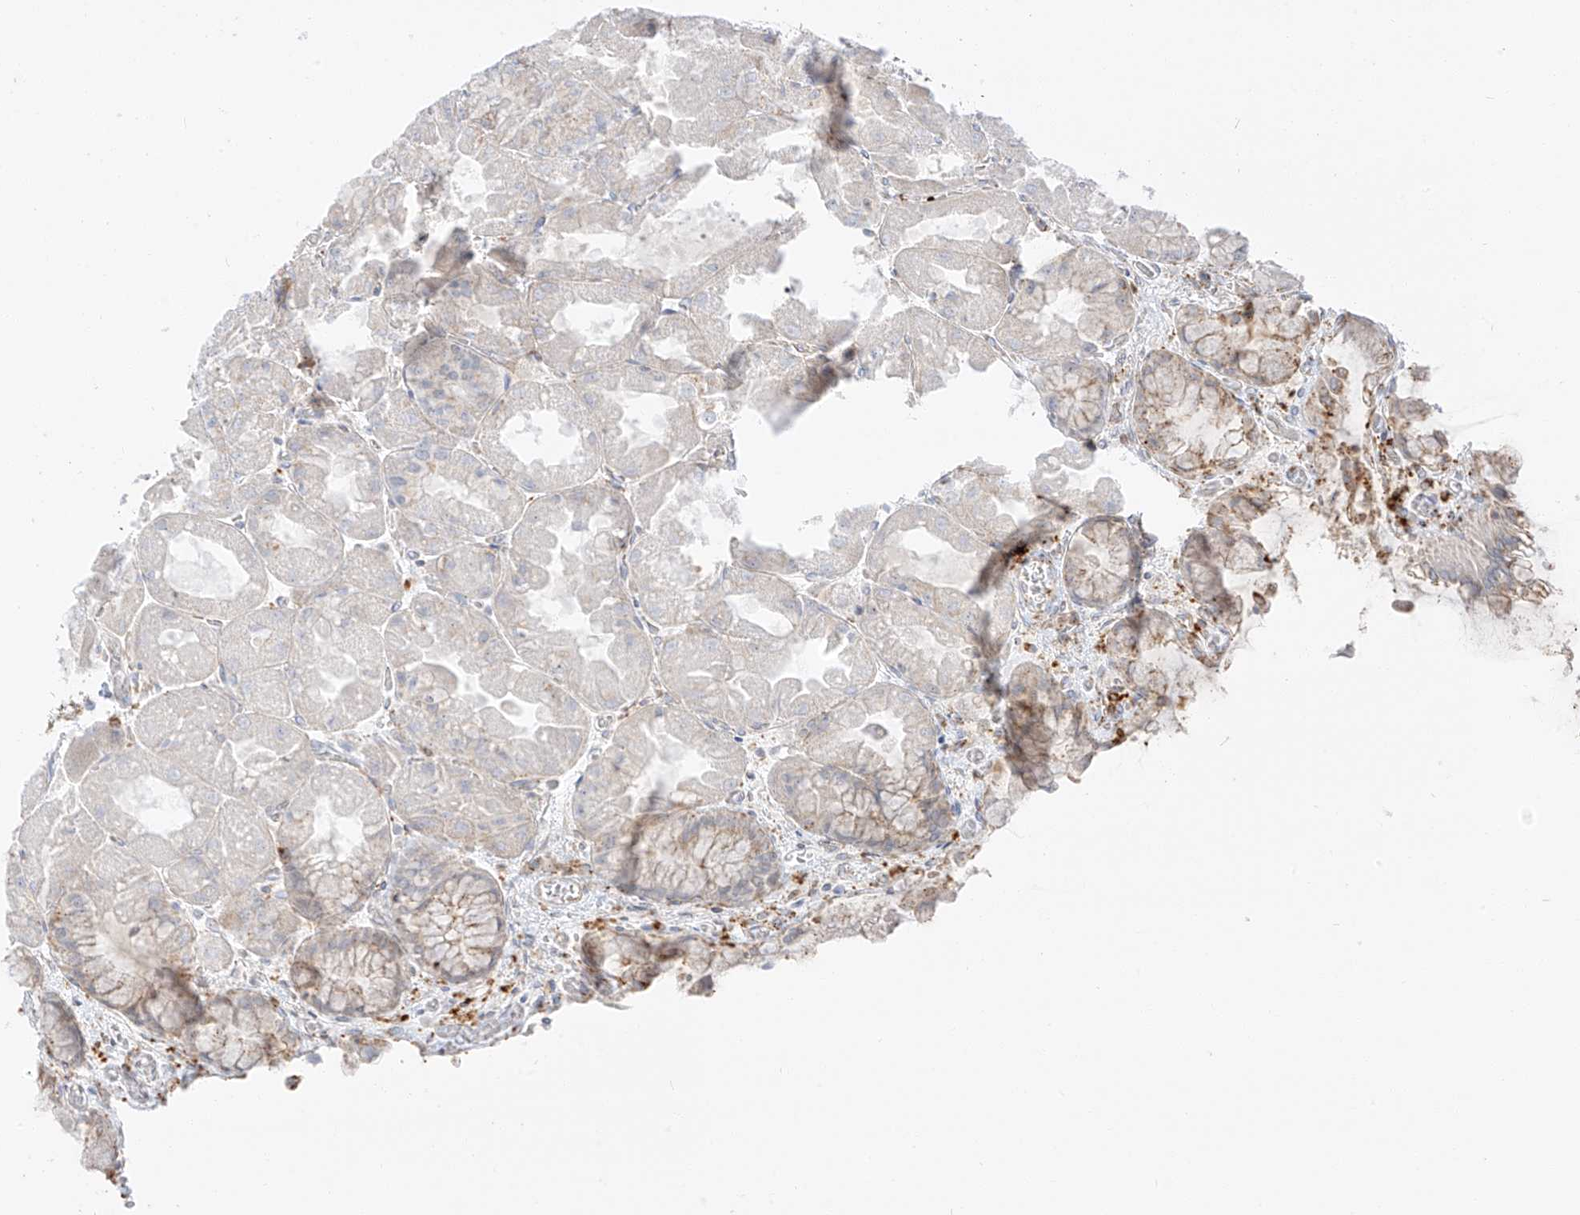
{"staining": {"intensity": "moderate", "quantity": "<25%", "location": "cytoplasmic/membranous"}, "tissue": "stomach", "cell_type": "Glandular cells", "image_type": "normal", "snomed": [{"axis": "morphology", "description": "Normal tissue, NOS"}, {"axis": "topography", "description": "Stomach"}], "caption": "The photomicrograph demonstrates staining of benign stomach, revealing moderate cytoplasmic/membranous protein positivity (brown color) within glandular cells. (Stains: DAB (3,3'-diaminobenzidine) in brown, nuclei in blue, Microscopy: brightfield microscopy at high magnification).", "gene": "SLC35F6", "patient": {"sex": "female", "age": 61}}